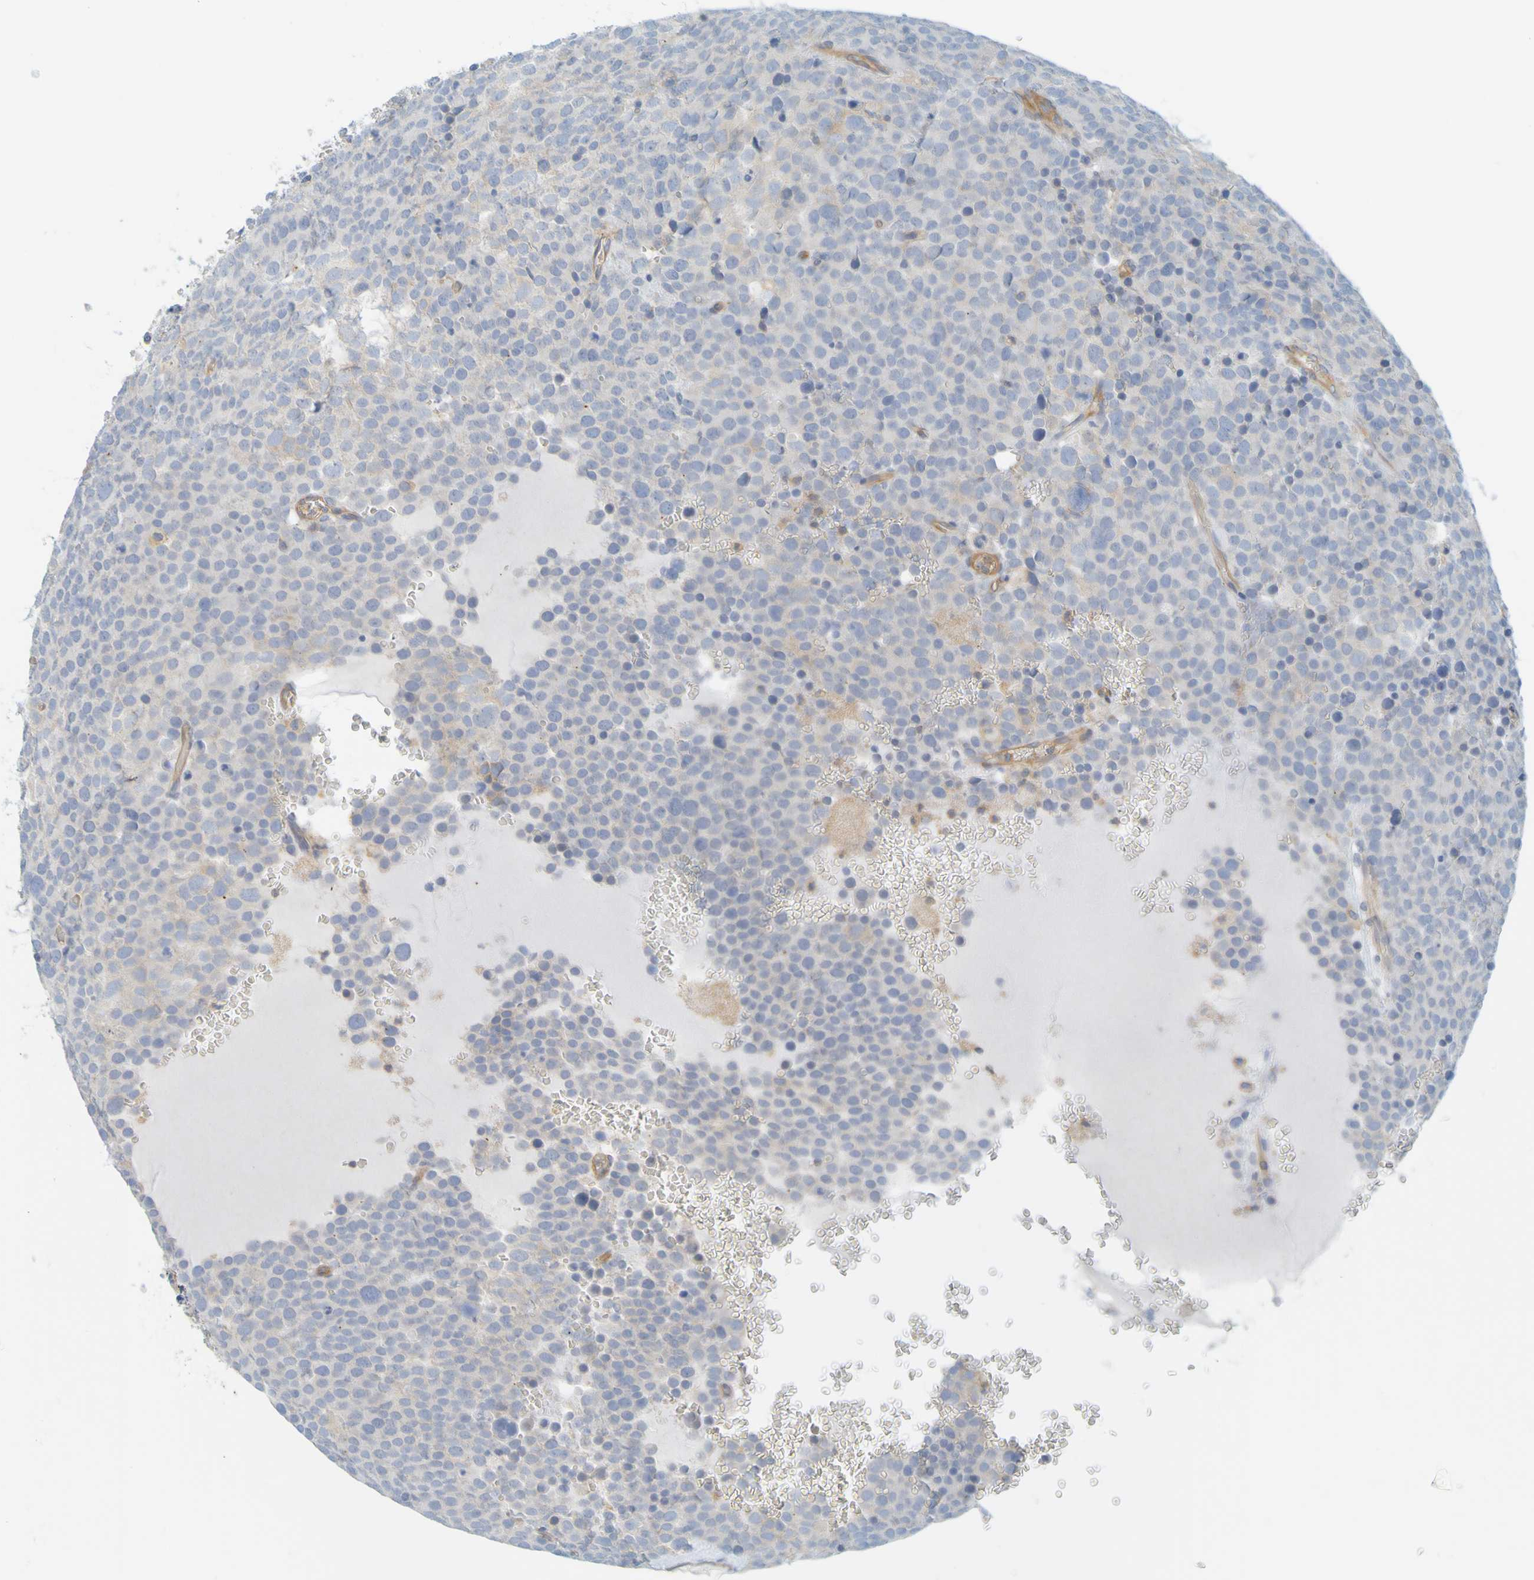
{"staining": {"intensity": "negative", "quantity": "none", "location": "none"}, "tissue": "testis cancer", "cell_type": "Tumor cells", "image_type": "cancer", "snomed": [{"axis": "morphology", "description": "Seminoma, NOS"}, {"axis": "topography", "description": "Testis"}], "caption": "This is a micrograph of immunohistochemistry staining of testis seminoma, which shows no expression in tumor cells.", "gene": "APPL1", "patient": {"sex": "male", "age": 71}}